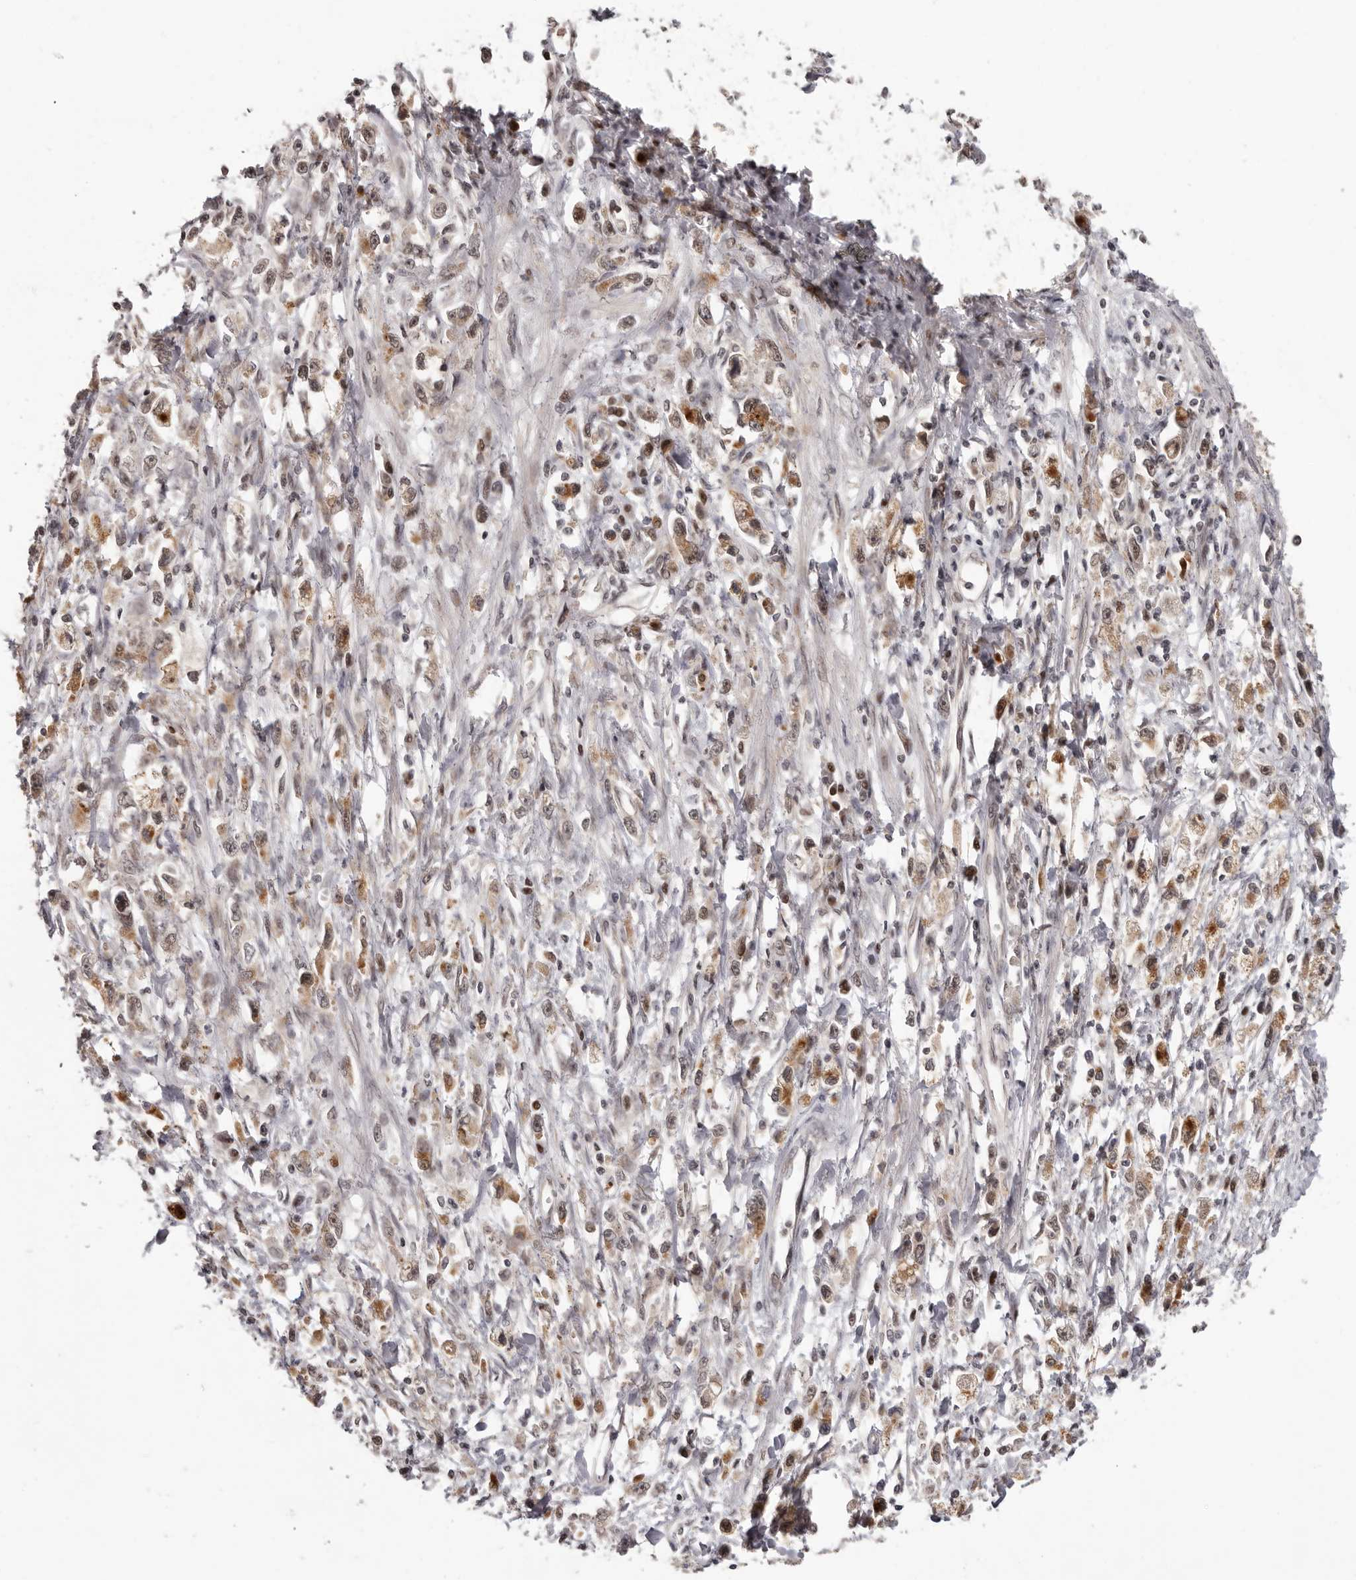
{"staining": {"intensity": "moderate", "quantity": ">75%", "location": "cytoplasmic/membranous,nuclear"}, "tissue": "stomach cancer", "cell_type": "Tumor cells", "image_type": "cancer", "snomed": [{"axis": "morphology", "description": "Adenocarcinoma, NOS"}, {"axis": "topography", "description": "Stomach"}], "caption": "This photomicrograph shows stomach adenocarcinoma stained with immunohistochemistry (IHC) to label a protein in brown. The cytoplasmic/membranous and nuclear of tumor cells show moderate positivity for the protein. Nuclei are counter-stained blue.", "gene": "TBX5", "patient": {"sex": "female", "age": 59}}